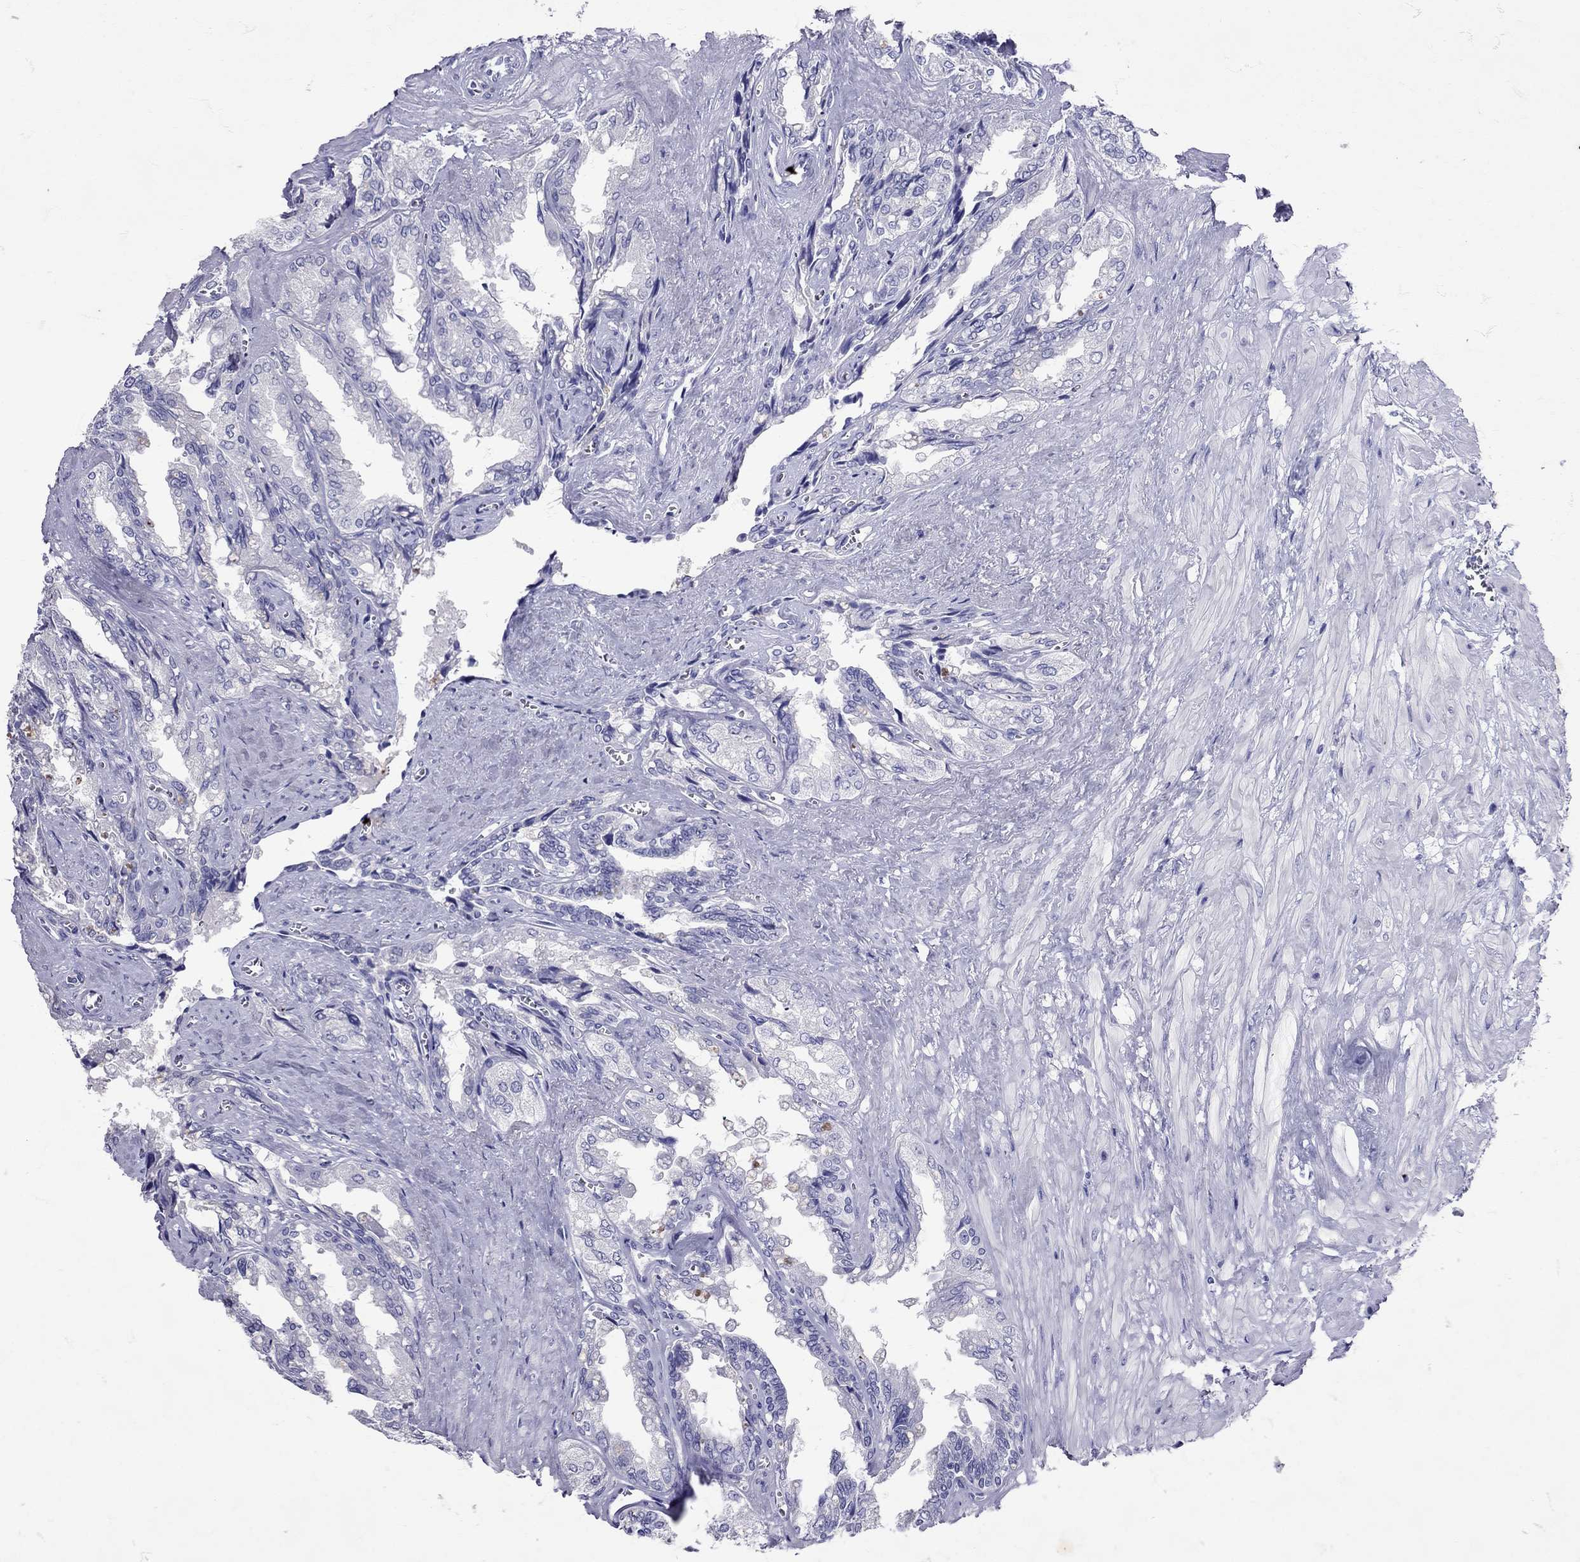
{"staining": {"intensity": "negative", "quantity": "none", "location": "none"}, "tissue": "seminal vesicle", "cell_type": "Glandular cells", "image_type": "normal", "snomed": [{"axis": "morphology", "description": "Normal tissue, NOS"}, {"axis": "topography", "description": "Seminal veicle"}], "caption": "Glandular cells show no significant expression in unremarkable seminal vesicle. (DAB (3,3'-diaminobenzidine) immunohistochemistry (IHC), high magnification).", "gene": "AVP", "patient": {"sex": "male", "age": 67}}